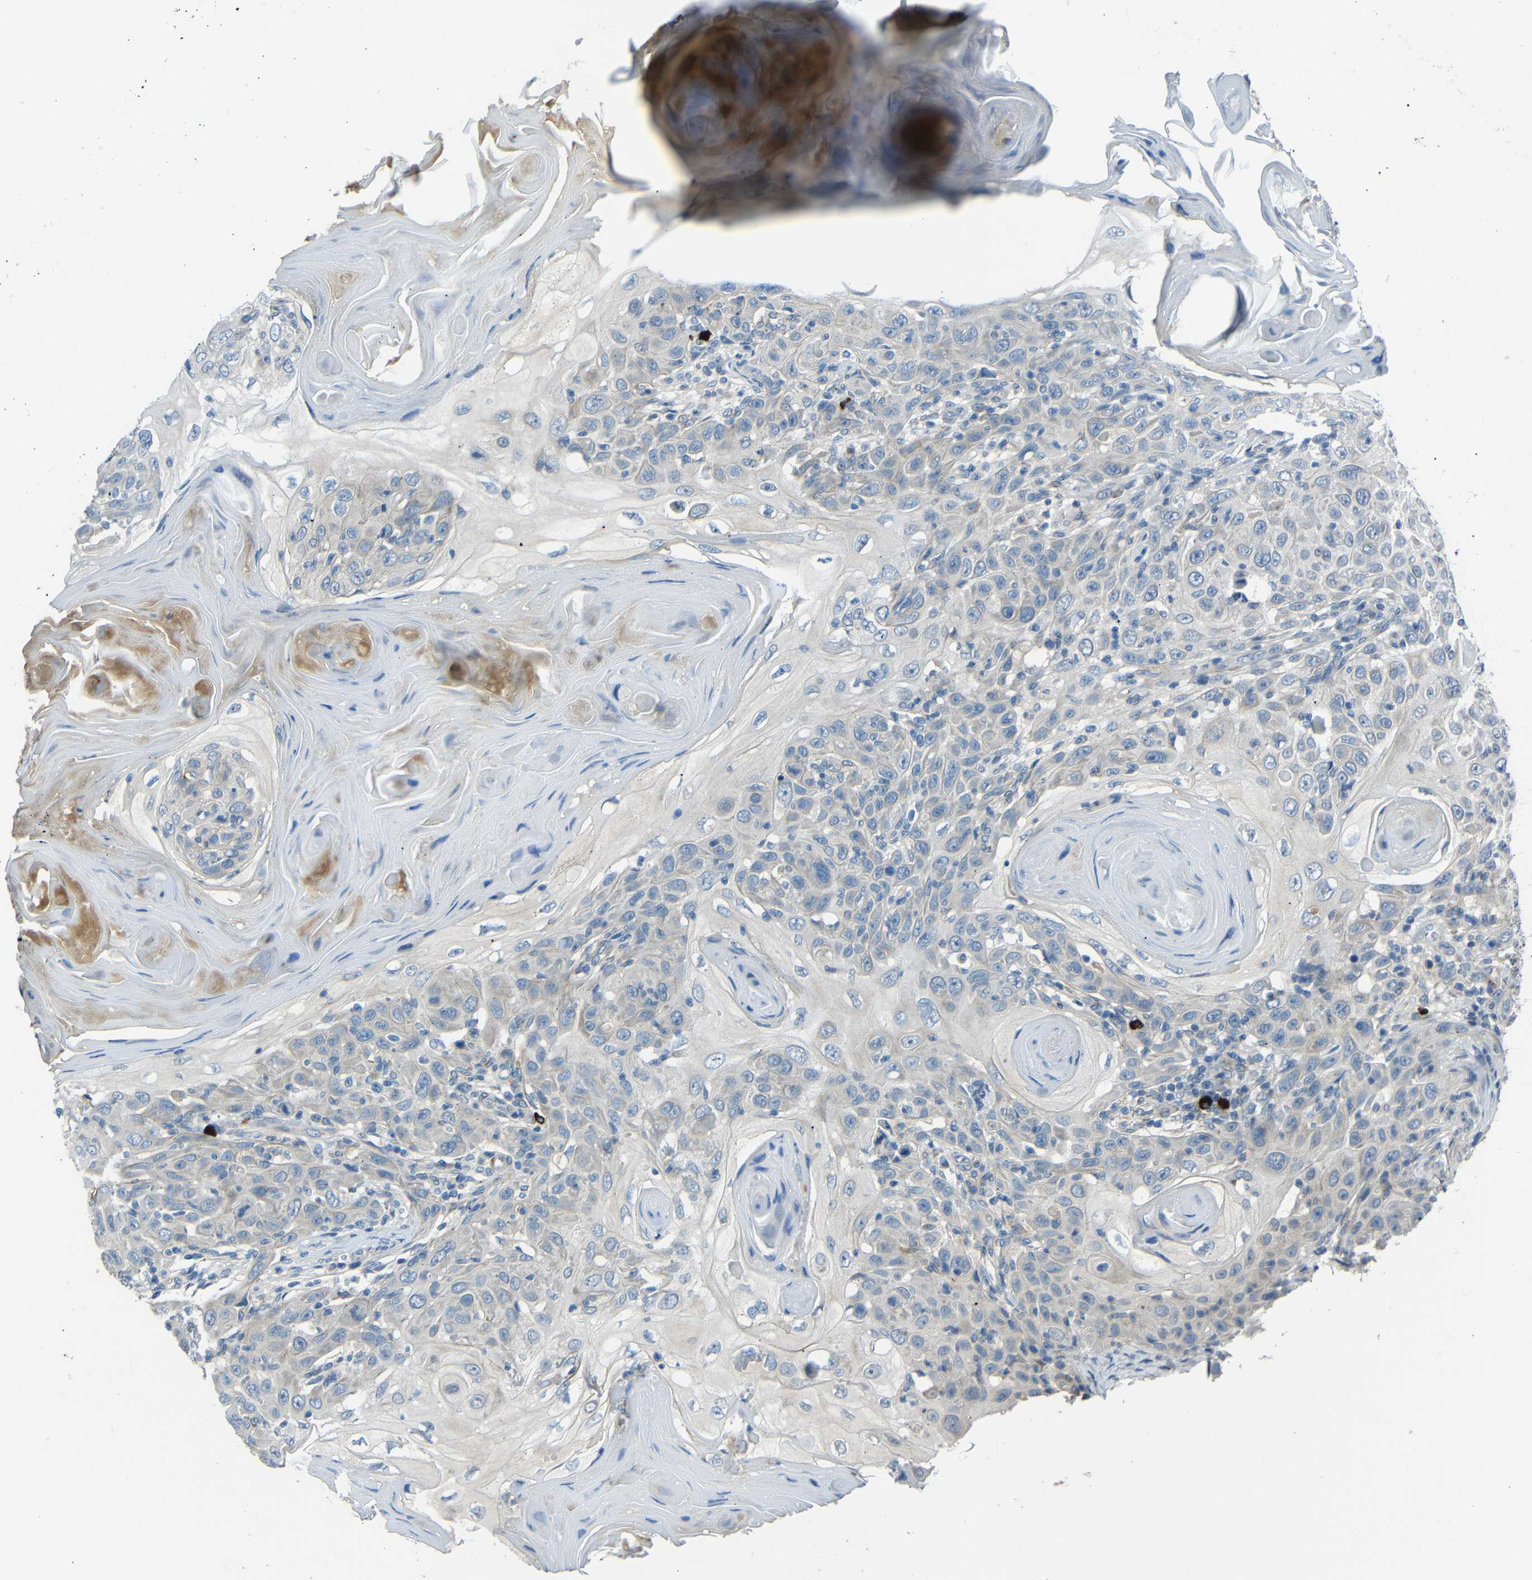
{"staining": {"intensity": "negative", "quantity": "none", "location": "none"}, "tissue": "skin cancer", "cell_type": "Tumor cells", "image_type": "cancer", "snomed": [{"axis": "morphology", "description": "Squamous cell carcinoma, NOS"}, {"axis": "topography", "description": "Skin"}], "caption": "This micrograph is of skin cancer stained with immunohistochemistry to label a protein in brown with the nuclei are counter-stained blue. There is no positivity in tumor cells. (DAB (3,3'-diaminobenzidine) IHC visualized using brightfield microscopy, high magnification).", "gene": "DCLK1", "patient": {"sex": "female", "age": 88}}